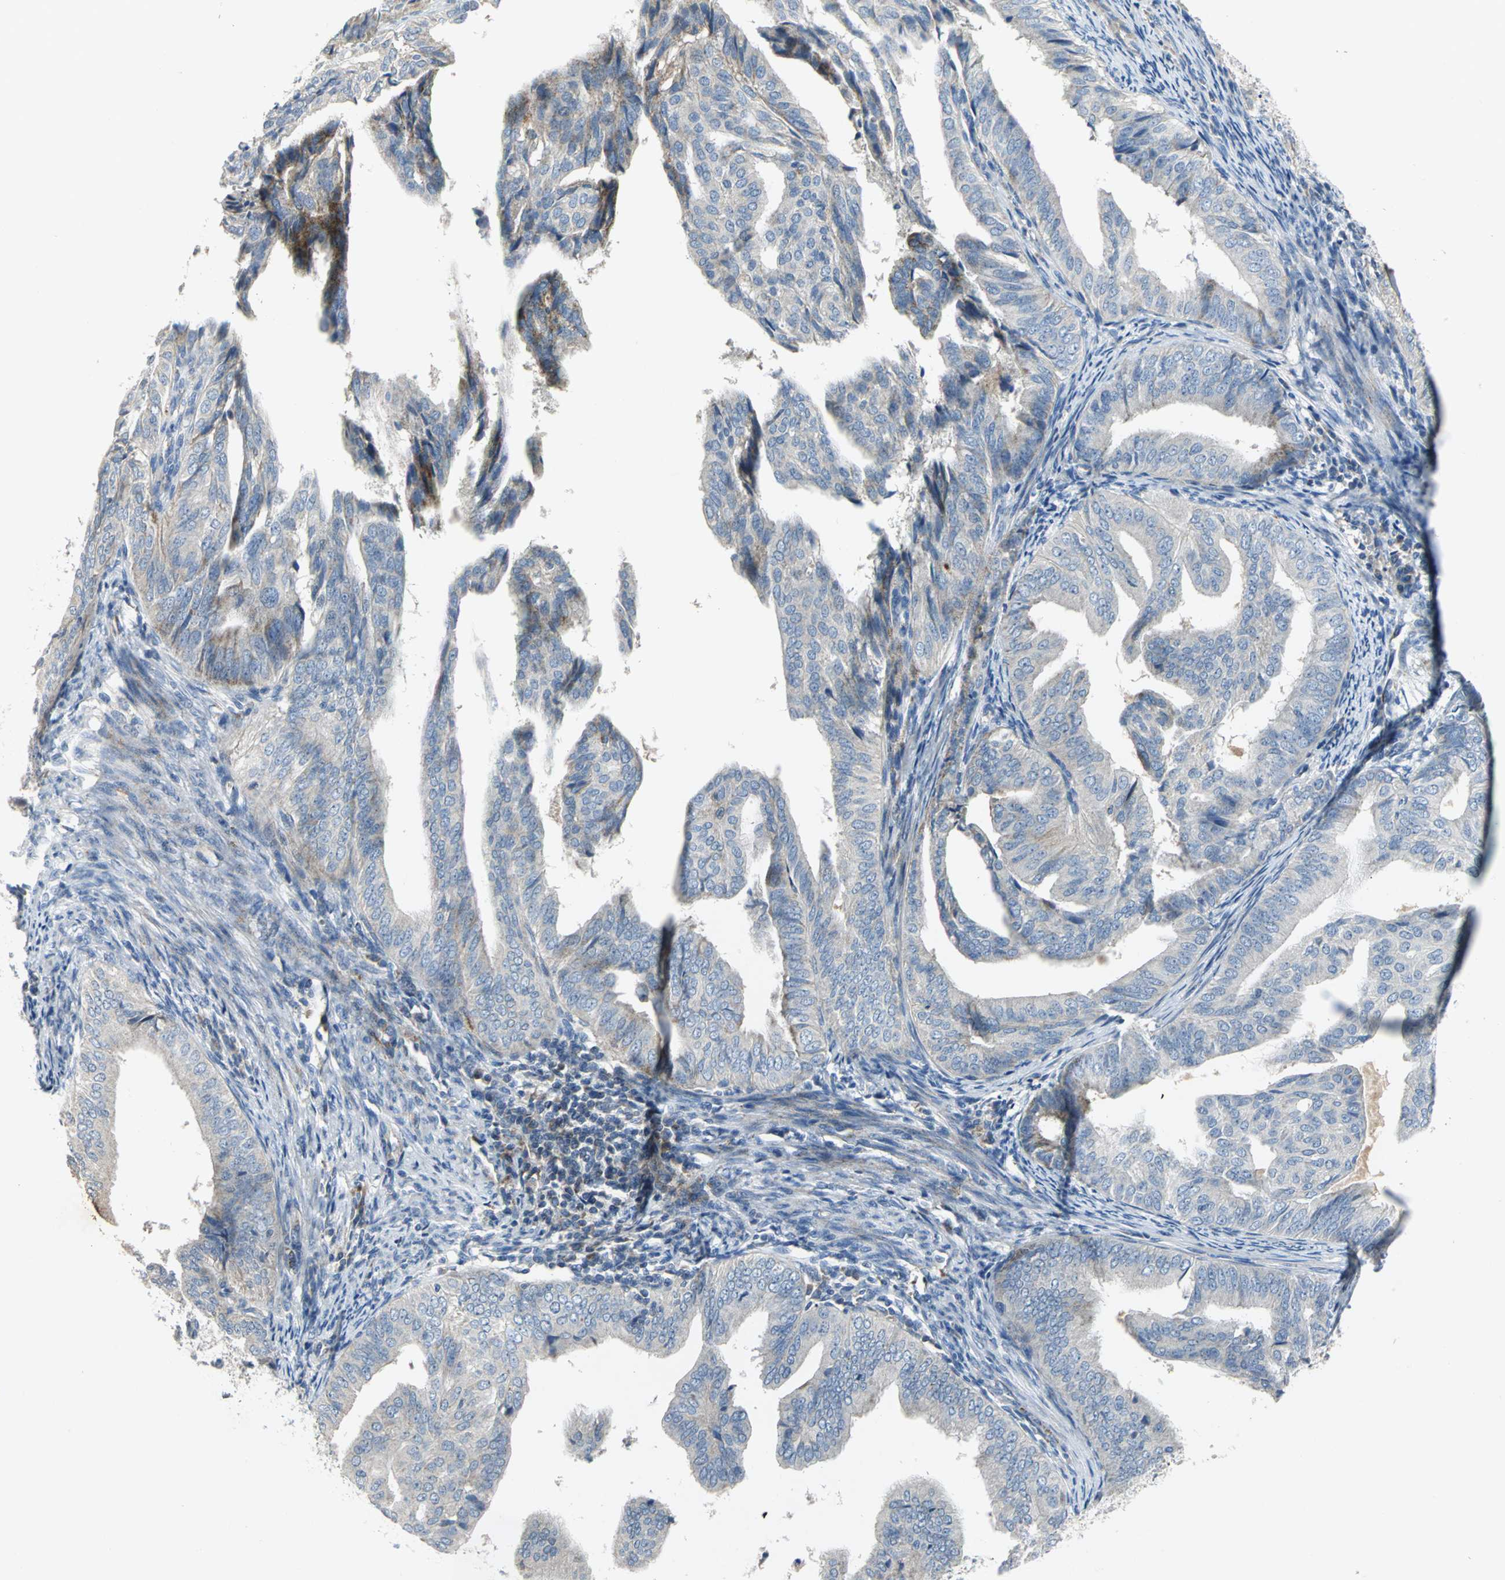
{"staining": {"intensity": "weak", "quantity": "25%-75%", "location": "cytoplasmic/membranous"}, "tissue": "endometrial cancer", "cell_type": "Tumor cells", "image_type": "cancer", "snomed": [{"axis": "morphology", "description": "Adenocarcinoma, NOS"}, {"axis": "topography", "description": "Endometrium"}], "caption": "High-power microscopy captured an immunohistochemistry micrograph of adenocarcinoma (endometrial), revealing weak cytoplasmic/membranous positivity in about 25%-75% of tumor cells. Immunohistochemistry (ihc) stains the protein in brown and the nuclei are stained blue.", "gene": "SPPL2B", "patient": {"sex": "female", "age": 58}}